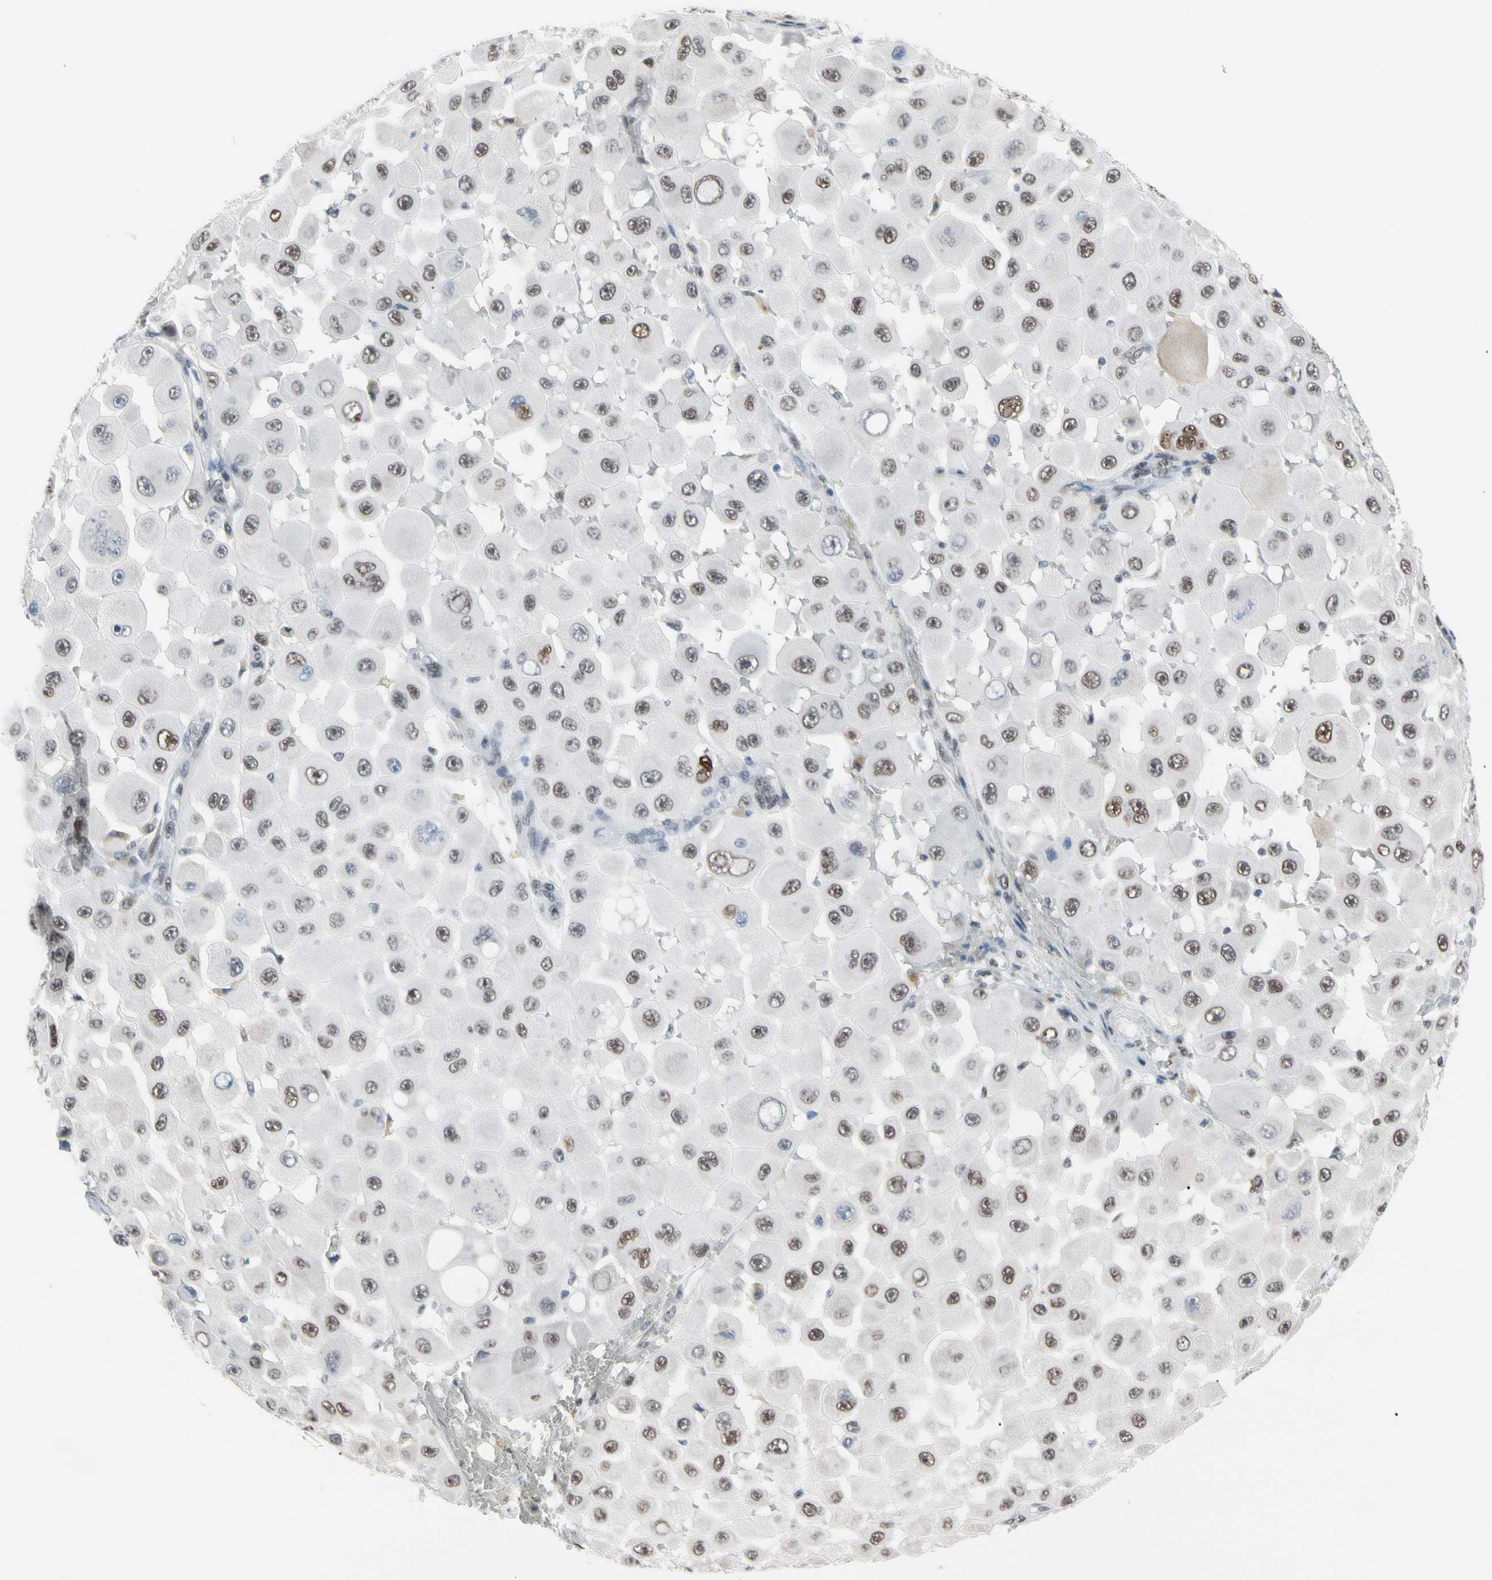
{"staining": {"intensity": "moderate", "quantity": ">75%", "location": "nuclear"}, "tissue": "melanoma", "cell_type": "Tumor cells", "image_type": "cancer", "snomed": [{"axis": "morphology", "description": "Malignant melanoma, NOS"}, {"axis": "topography", "description": "Skin"}], "caption": "Immunohistochemistry (IHC) staining of malignant melanoma, which exhibits medium levels of moderate nuclear staining in about >75% of tumor cells indicating moderate nuclear protein positivity. The staining was performed using DAB (3,3'-diaminobenzidine) (brown) for protein detection and nuclei were counterstained in hematoxylin (blue).", "gene": "FAM98B", "patient": {"sex": "female", "age": 81}}